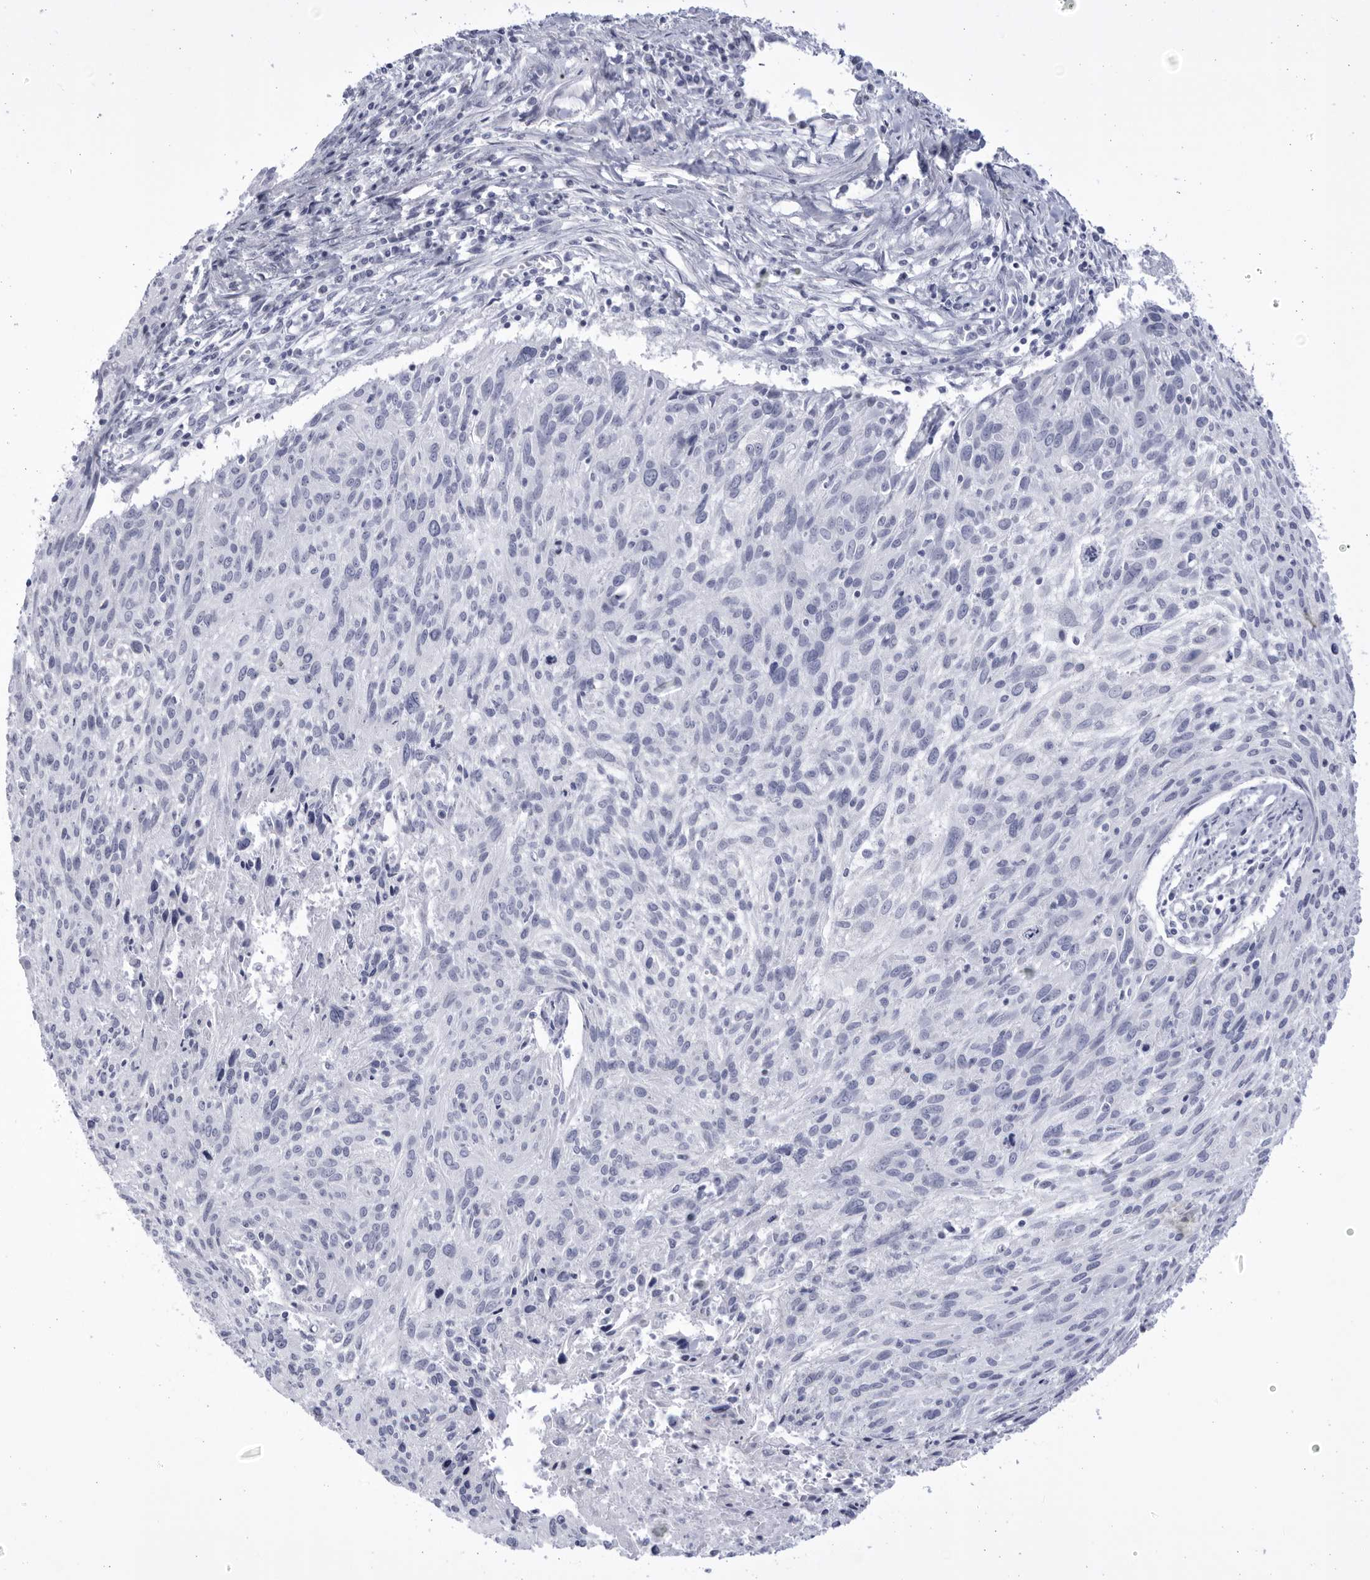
{"staining": {"intensity": "negative", "quantity": "none", "location": "none"}, "tissue": "cervical cancer", "cell_type": "Tumor cells", "image_type": "cancer", "snomed": [{"axis": "morphology", "description": "Squamous cell carcinoma, NOS"}, {"axis": "topography", "description": "Cervix"}], "caption": "Cervical cancer stained for a protein using immunohistochemistry (IHC) shows no positivity tumor cells.", "gene": "CCDC181", "patient": {"sex": "female", "age": 51}}